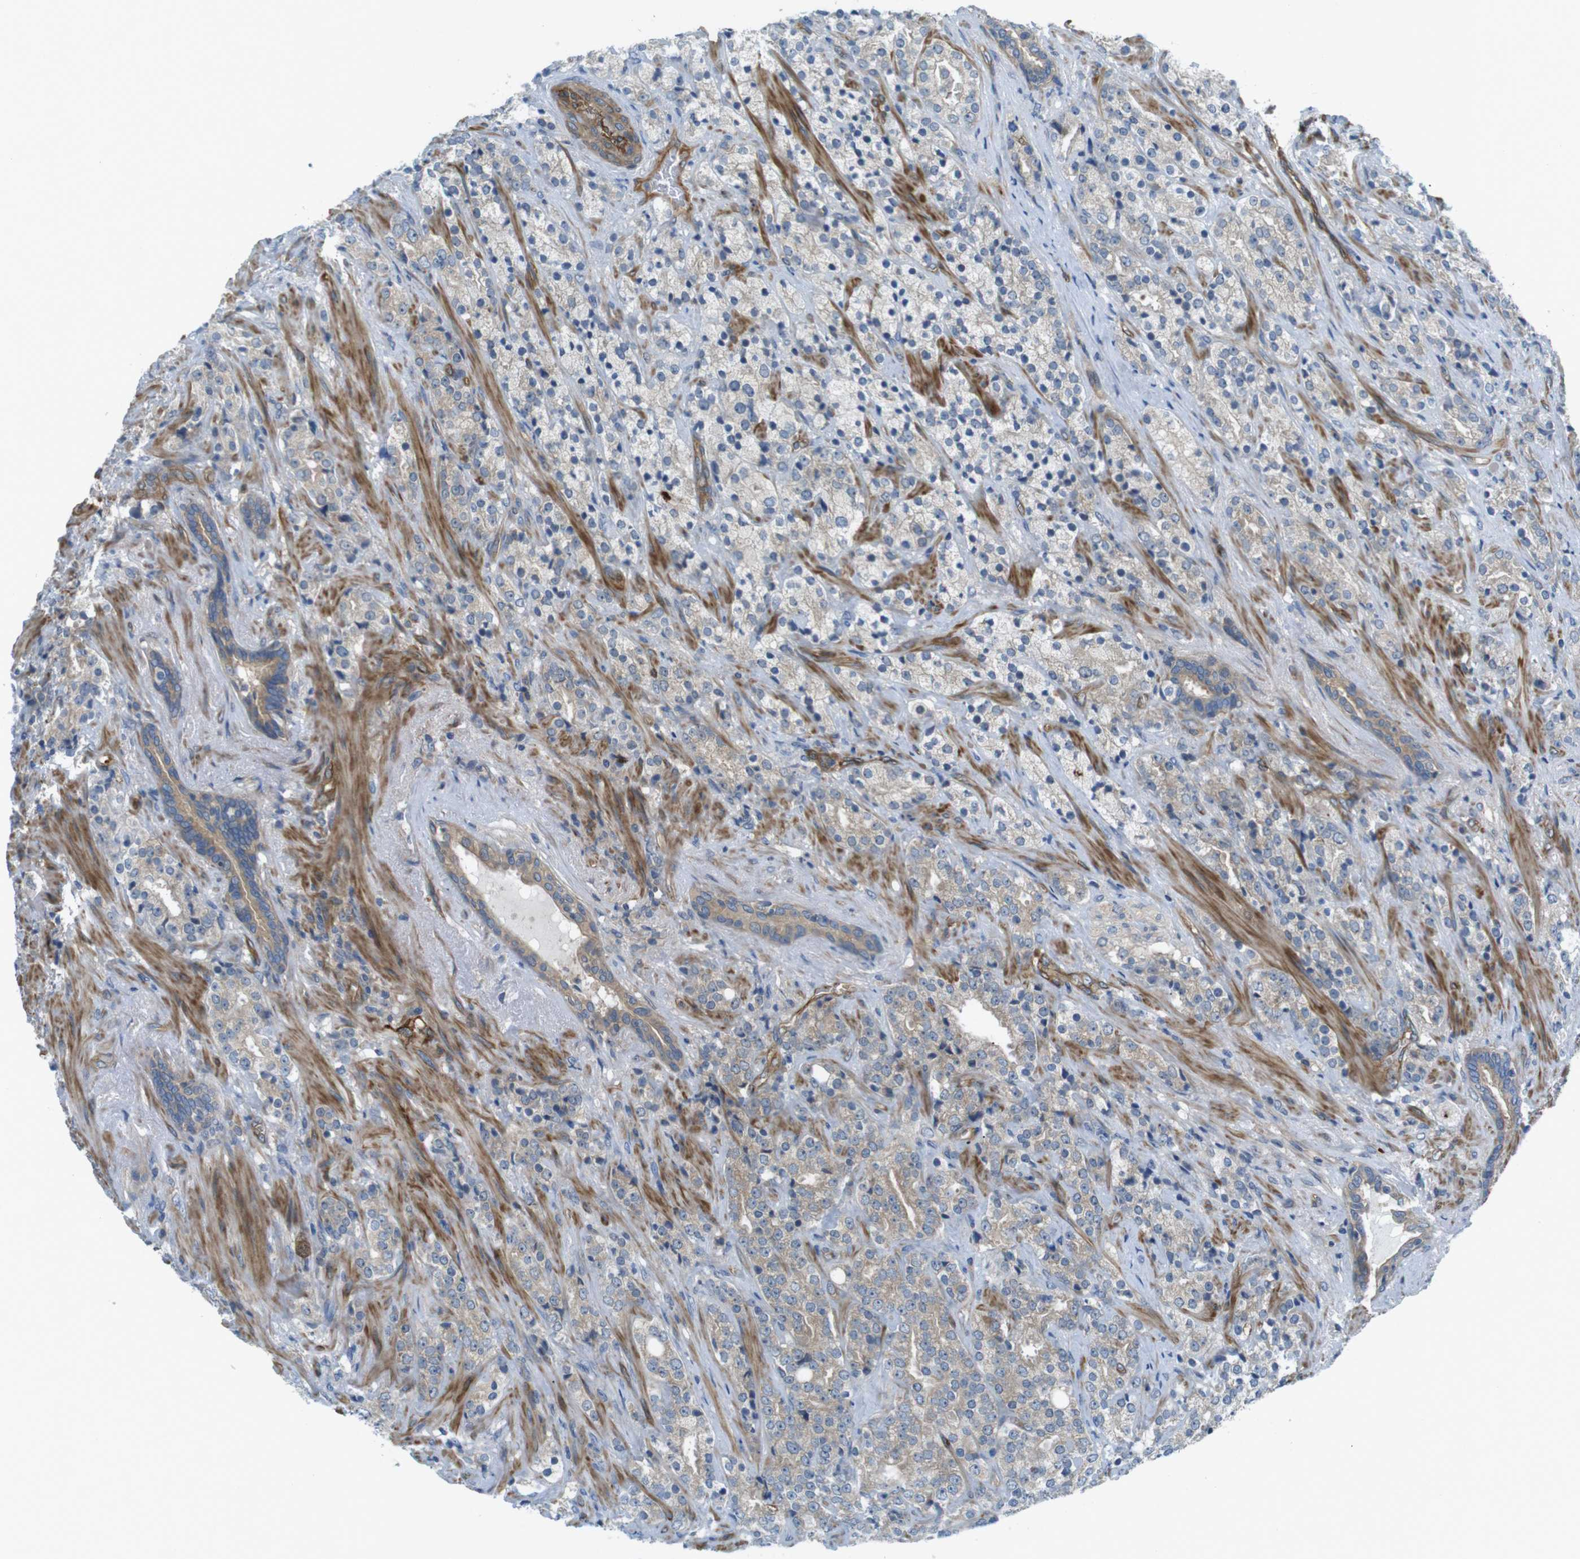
{"staining": {"intensity": "weak", "quantity": ">75%", "location": "cytoplasmic/membranous"}, "tissue": "prostate cancer", "cell_type": "Tumor cells", "image_type": "cancer", "snomed": [{"axis": "morphology", "description": "Adenocarcinoma, High grade"}, {"axis": "topography", "description": "Prostate"}], "caption": "A brown stain labels weak cytoplasmic/membranous staining of a protein in human high-grade adenocarcinoma (prostate) tumor cells. (brown staining indicates protein expression, while blue staining denotes nuclei).", "gene": "TSC1", "patient": {"sex": "male", "age": 71}}